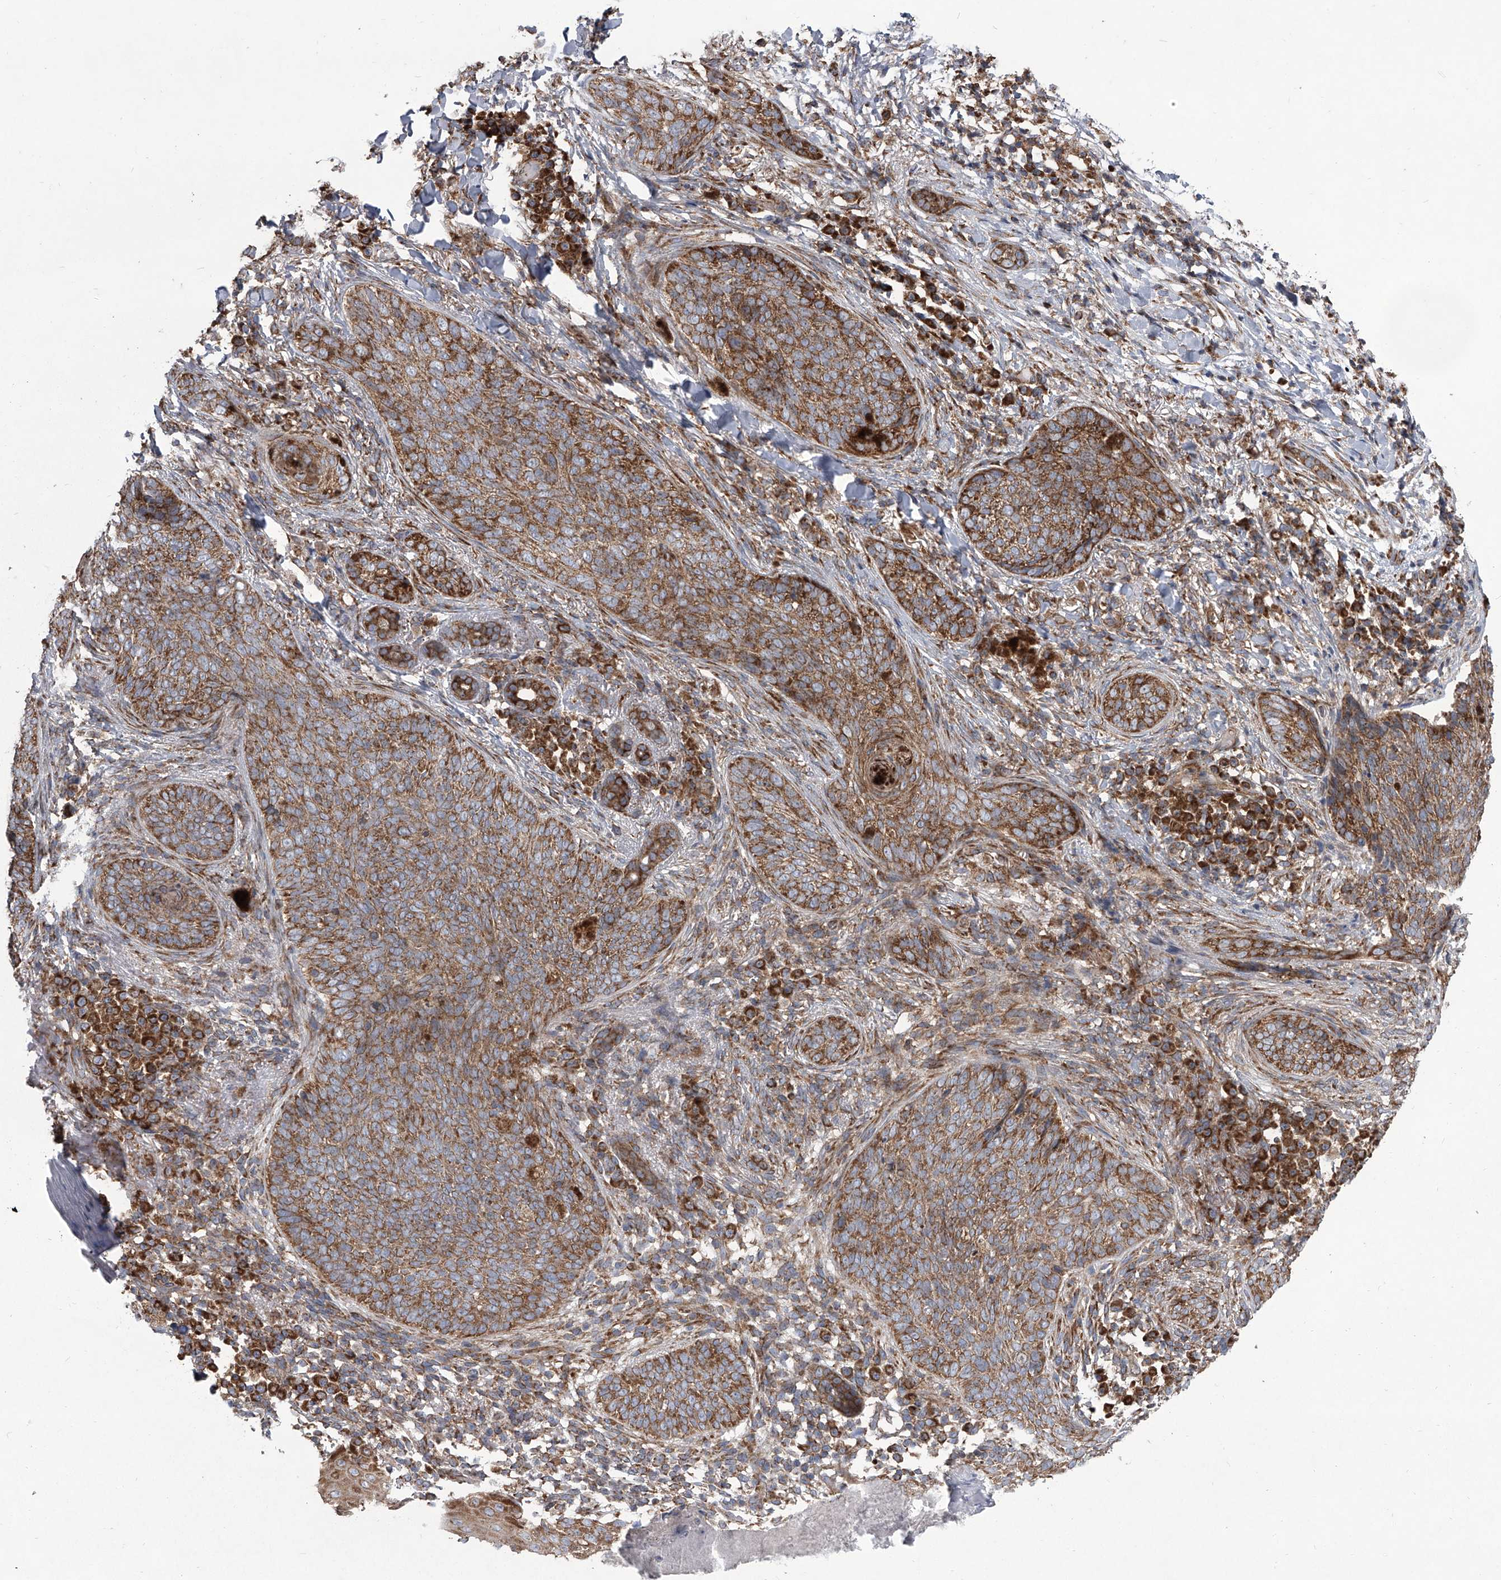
{"staining": {"intensity": "strong", "quantity": ">75%", "location": "cytoplasmic/membranous"}, "tissue": "skin cancer", "cell_type": "Tumor cells", "image_type": "cancer", "snomed": [{"axis": "morphology", "description": "Basal cell carcinoma"}, {"axis": "topography", "description": "Skin"}], "caption": "This micrograph displays skin basal cell carcinoma stained with immunohistochemistry (IHC) to label a protein in brown. The cytoplasmic/membranous of tumor cells show strong positivity for the protein. Nuclei are counter-stained blue.", "gene": "ZC3H15", "patient": {"sex": "male", "age": 85}}